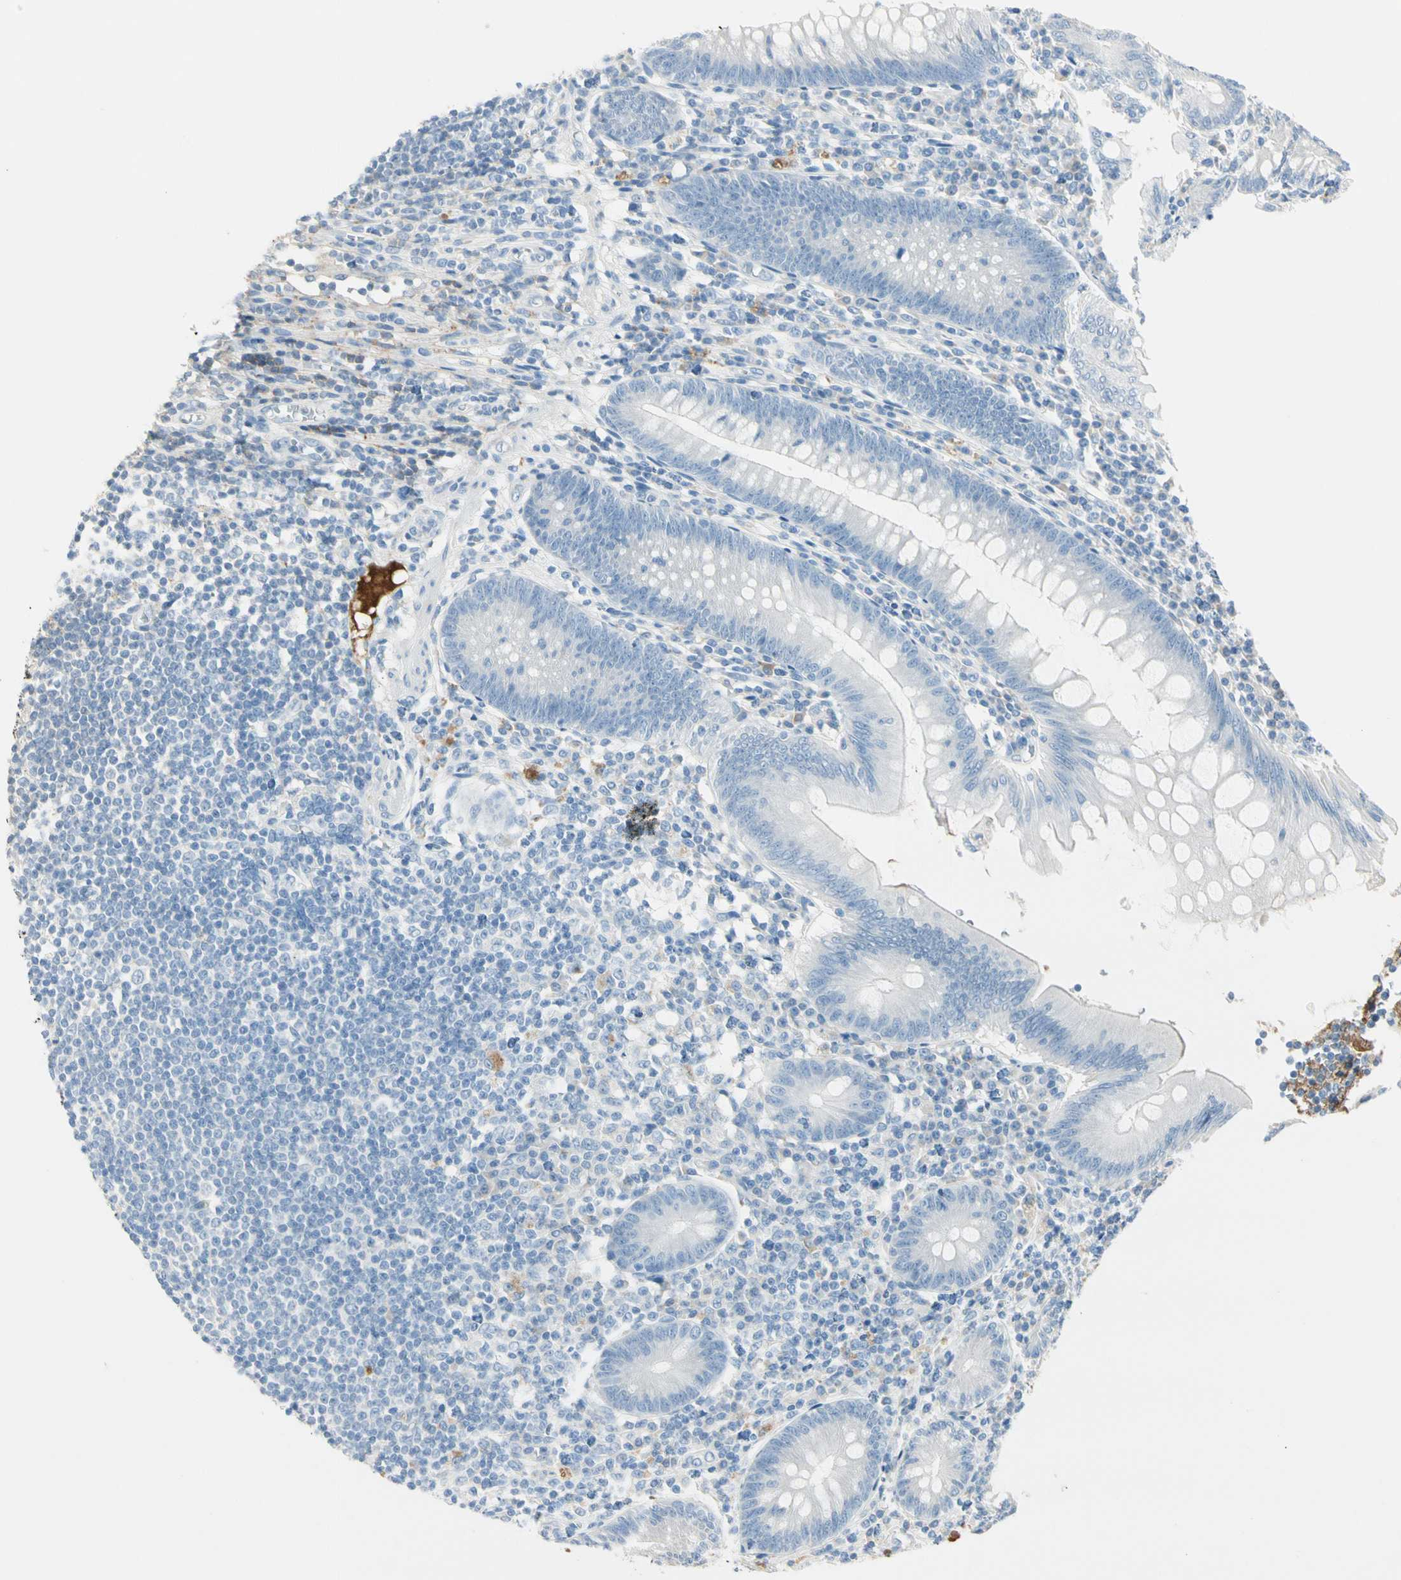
{"staining": {"intensity": "negative", "quantity": "none", "location": "none"}, "tissue": "appendix", "cell_type": "Glandular cells", "image_type": "normal", "snomed": [{"axis": "morphology", "description": "Normal tissue, NOS"}, {"axis": "morphology", "description": "Inflammation, NOS"}, {"axis": "topography", "description": "Appendix"}], "caption": "Immunohistochemistry micrograph of benign appendix: human appendix stained with DAB (3,3'-diaminobenzidine) displays no significant protein positivity in glandular cells. The staining is performed using DAB (3,3'-diaminobenzidine) brown chromogen with nuclei counter-stained in using hematoxylin.", "gene": "SERPIND1", "patient": {"sex": "male", "age": 46}}